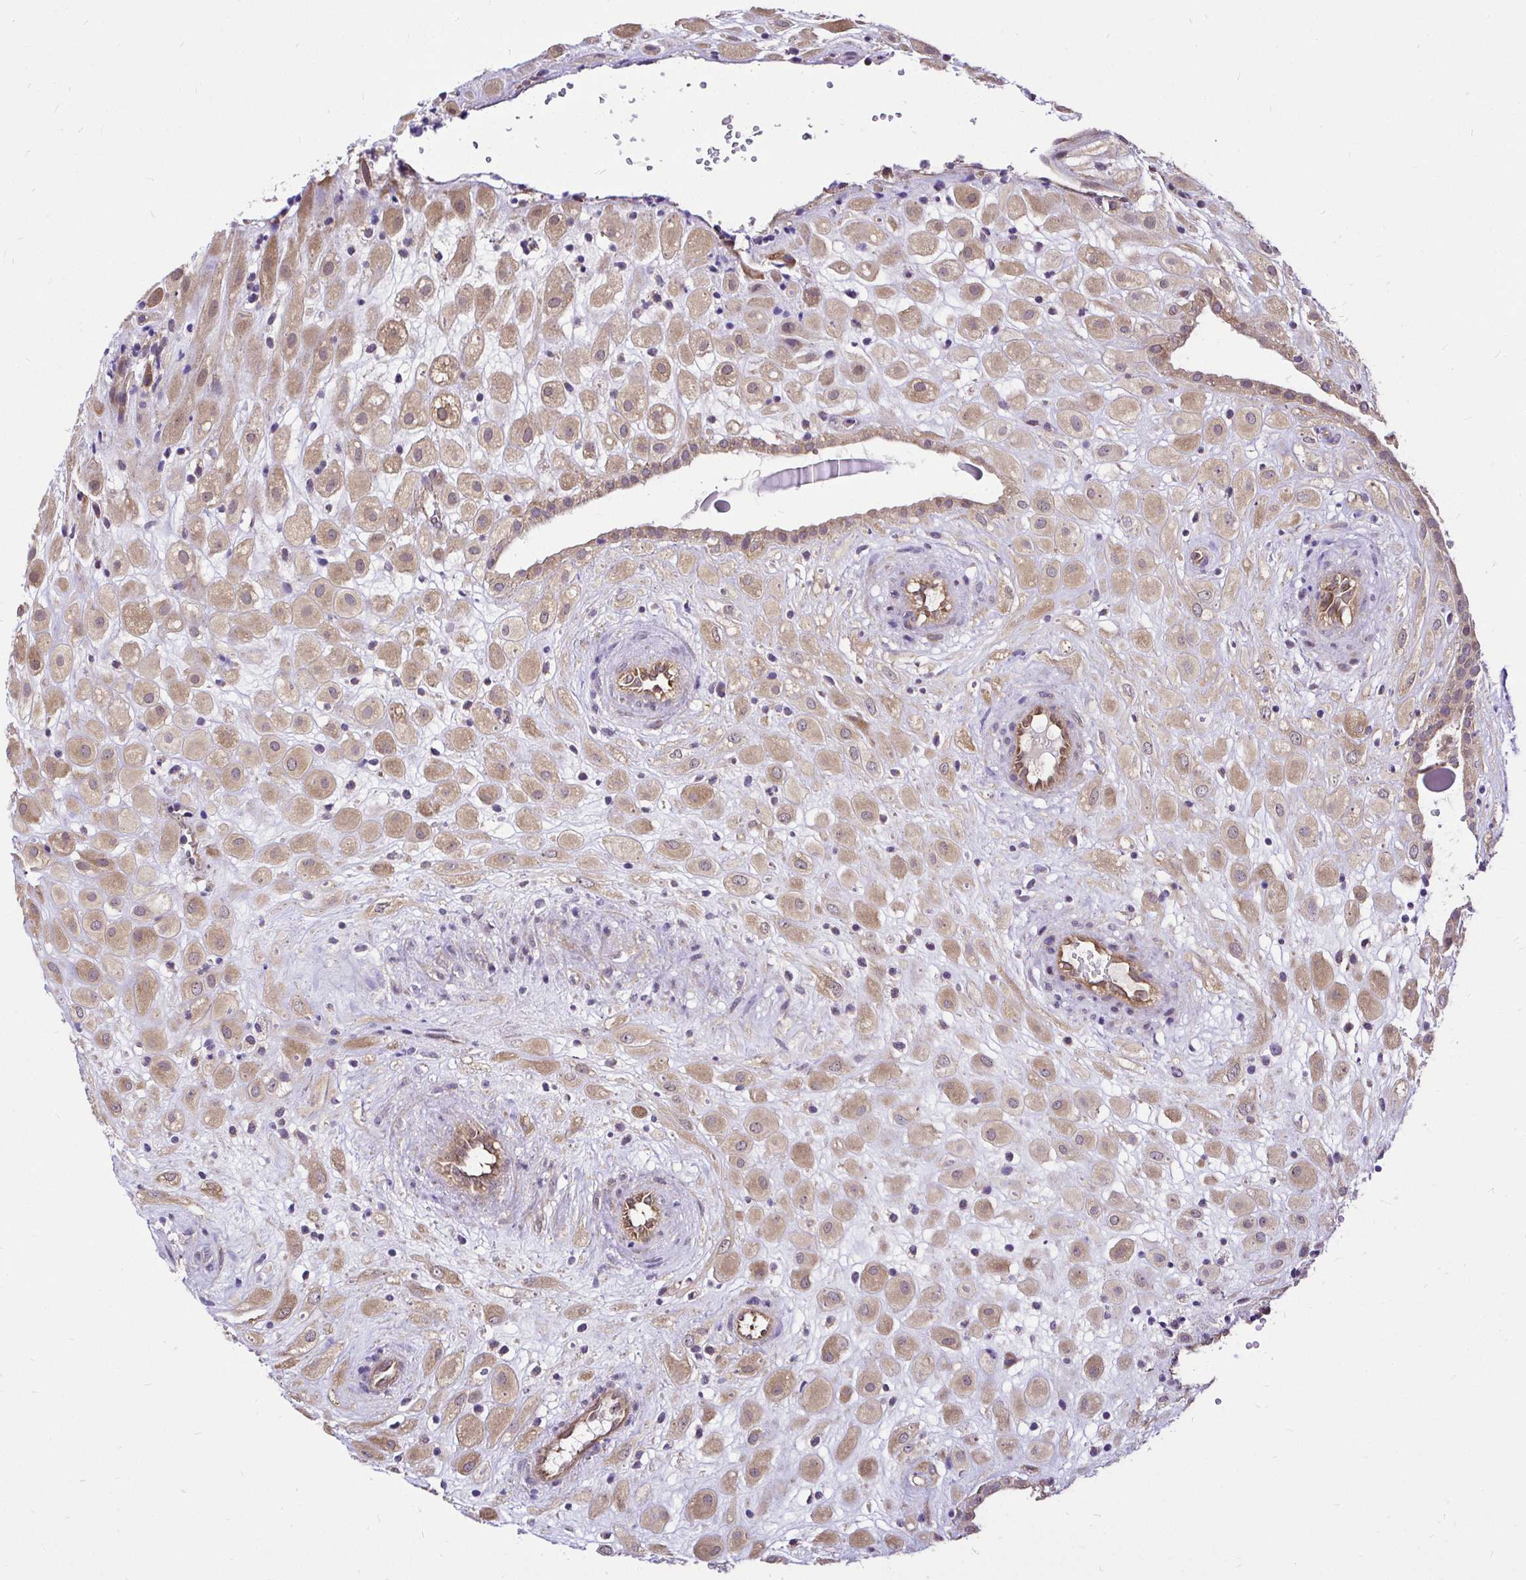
{"staining": {"intensity": "weak", "quantity": ">75%", "location": "cytoplasmic/membranous"}, "tissue": "placenta", "cell_type": "Decidual cells", "image_type": "normal", "snomed": [{"axis": "morphology", "description": "Normal tissue, NOS"}, {"axis": "topography", "description": "Placenta"}], "caption": "Decidual cells demonstrate low levels of weak cytoplasmic/membranous positivity in approximately >75% of cells in benign placenta. (DAB (3,3'-diaminobenzidine) = brown stain, brightfield microscopy at high magnification).", "gene": "CCDC122", "patient": {"sex": "female", "age": 24}}